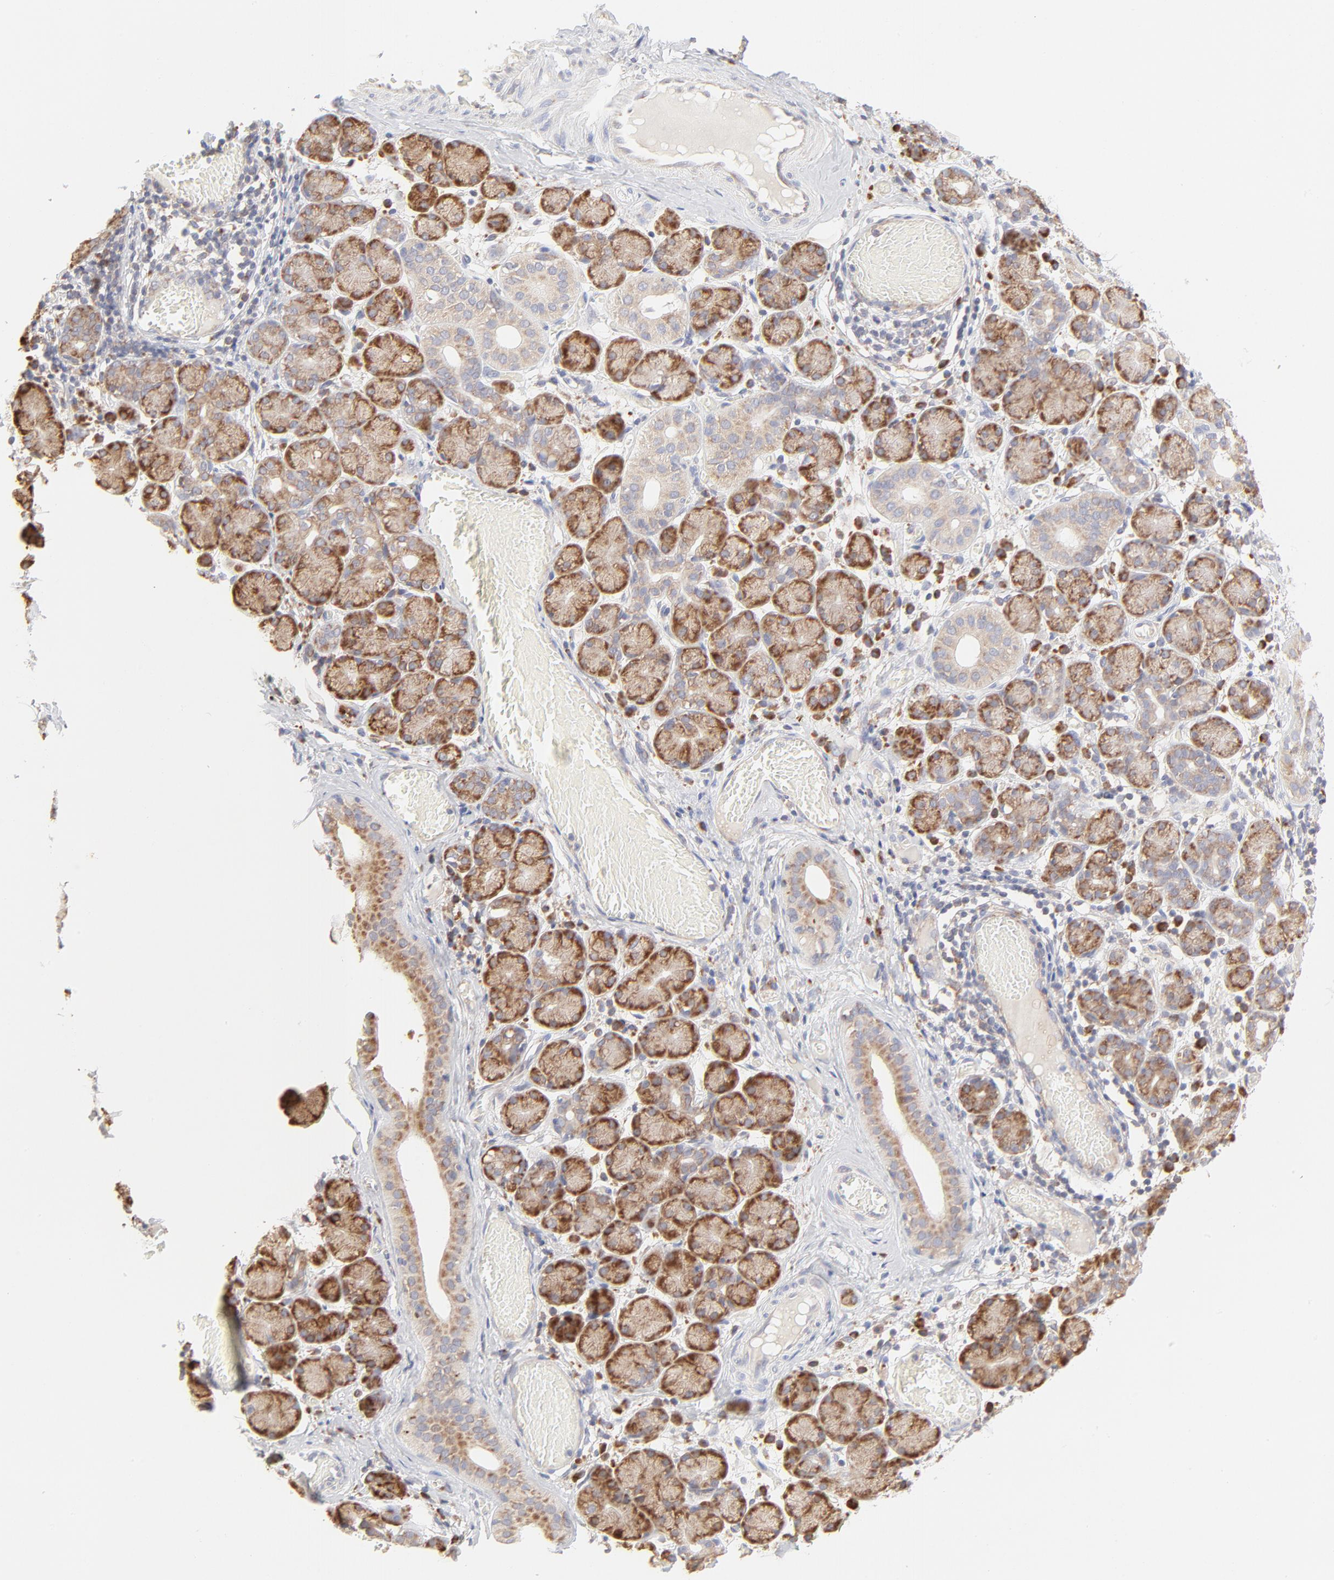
{"staining": {"intensity": "moderate", "quantity": ">75%", "location": "cytoplasmic/membranous"}, "tissue": "salivary gland", "cell_type": "Glandular cells", "image_type": "normal", "snomed": [{"axis": "morphology", "description": "Normal tissue, NOS"}, {"axis": "topography", "description": "Salivary gland"}], "caption": "Moderate cytoplasmic/membranous staining is appreciated in about >75% of glandular cells in normal salivary gland. (IHC, brightfield microscopy, high magnification).", "gene": "RPS21", "patient": {"sex": "female", "age": 24}}